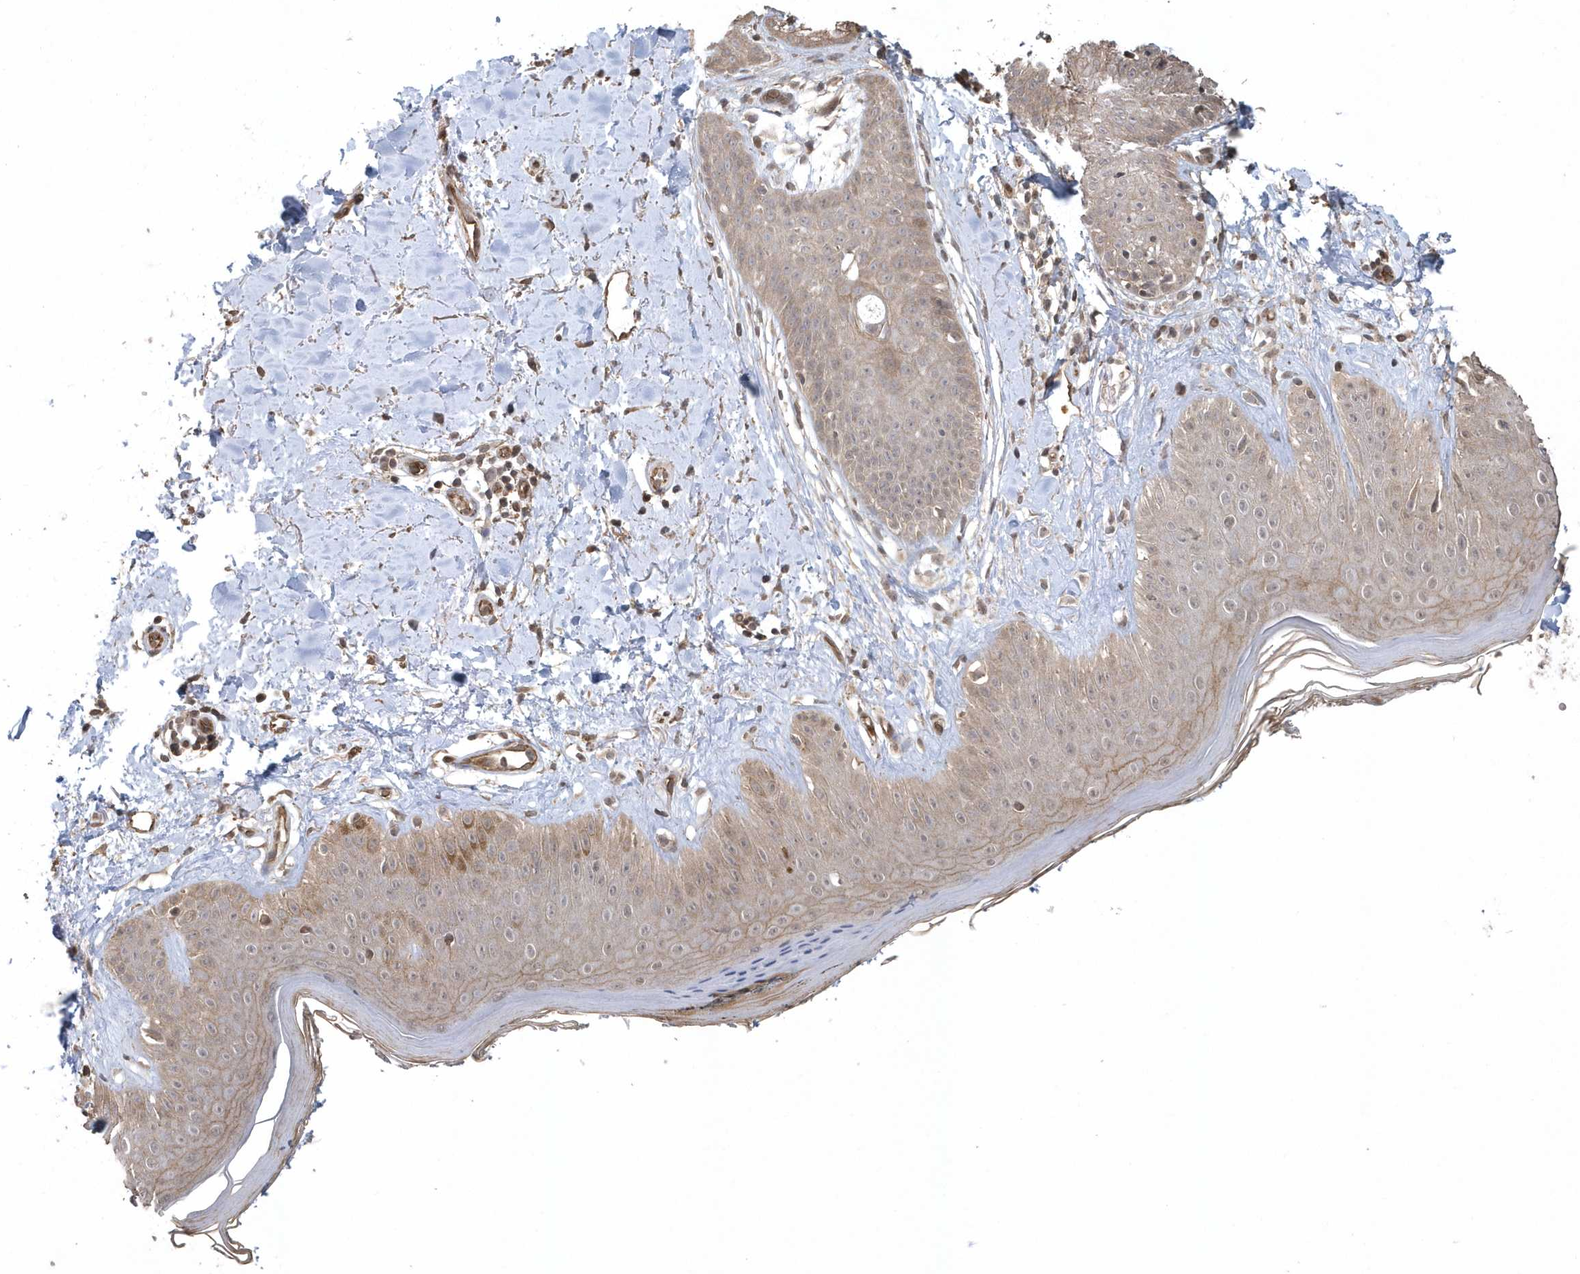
{"staining": {"intensity": "moderate", "quantity": ">75%", "location": "cytoplasmic/membranous"}, "tissue": "skin", "cell_type": "Fibroblasts", "image_type": "normal", "snomed": [{"axis": "morphology", "description": "Normal tissue, NOS"}, {"axis": "topography", "description": "Skin"}], "caption": "A brown stain shows moderate cytoplasmic/membranous positivity of a protein in fibroblasts of normal skin. (brown staining indicates protein expression, while blue staining denotes nuclei).", "gene": "HERPUD1", "patient": {"sex": "female", "age": 64}}